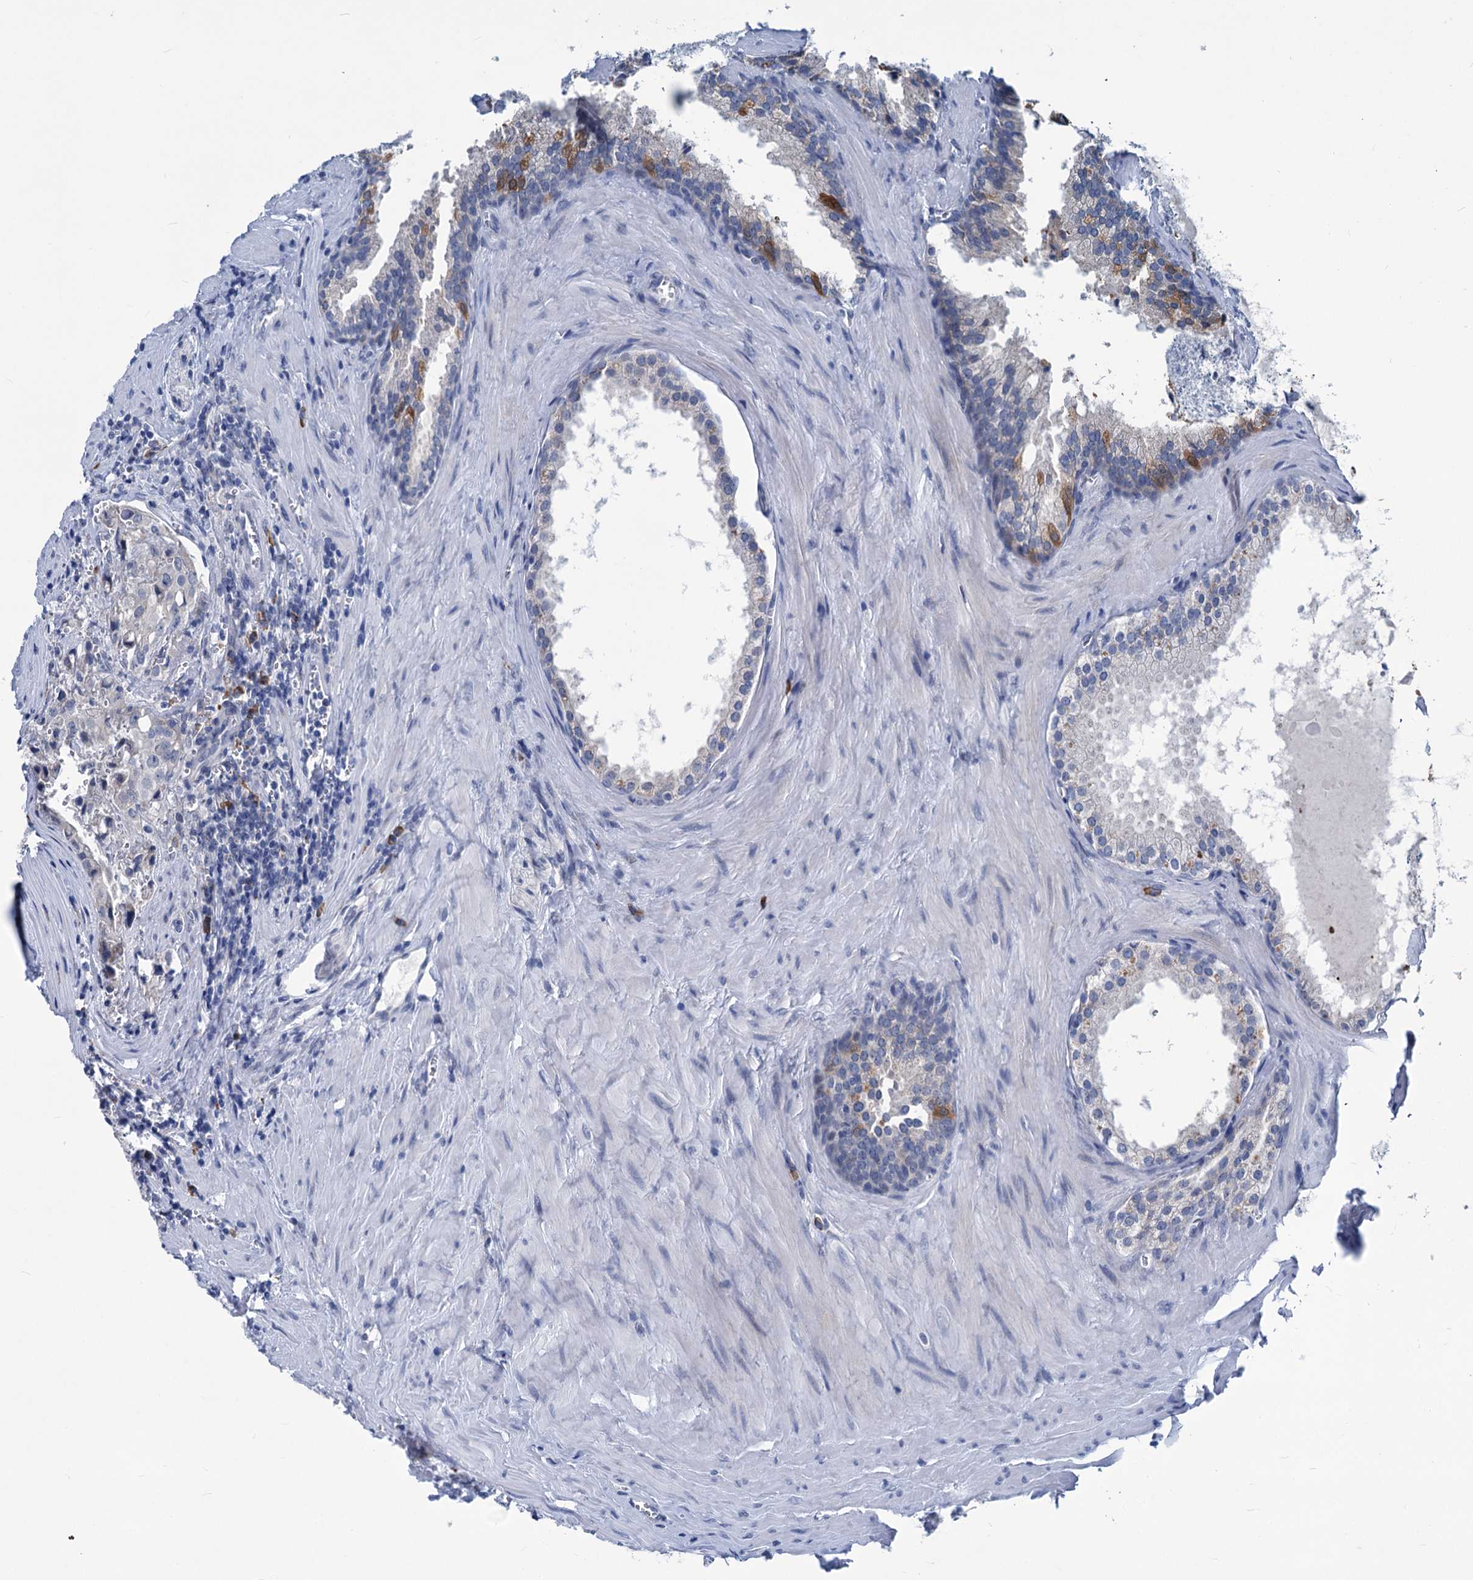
{"staining": {"intensity": "negative", "quantity": "none", "location": "none"}, "tissue": "prostate cancer", "cell_type": "Tumor cells", "image_type": "cancer", "snomed": [{"axis": "morphology", "description": "Adenocarcinoma, High grade"}, {"axis": "topography", "description": "Prostate"}], "caption": "Immunohistochemistry (IHC) micrograph of neoplastic tissue: prostate high-grade adenocarcinoma stained with DAB displays no significant protein staining in tumor cells. Nuclei are stained in blue.", "gene": "NEU3", "patient": {"sex": "male", "age": 68}}